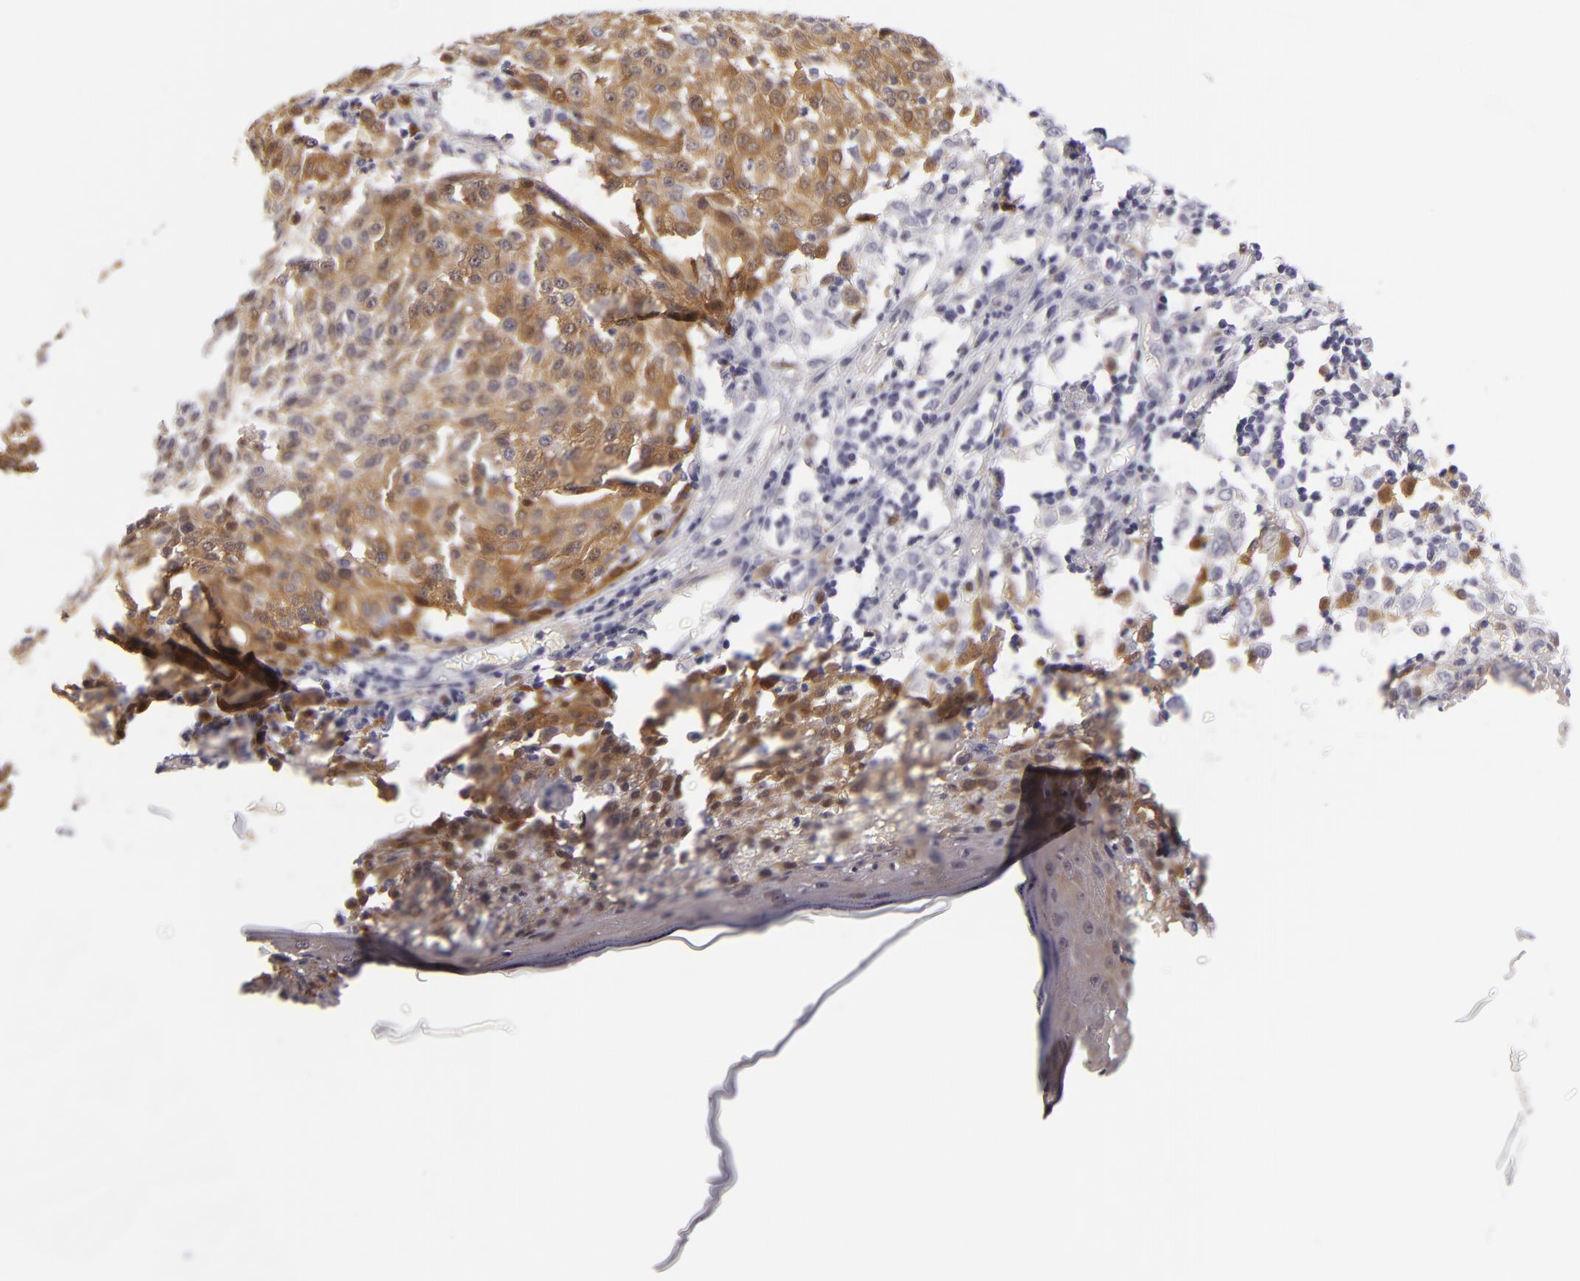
{"staining": {"intensity": "moderate", "quantity": ">75%", "location": "cytoplasmic/membranous"}, "tissue": "melanoma", "cell_type": "Tumor cells", "image_type": "cancer", "snomed": [{"axis": "morphology", "description": "Malignant melanoma, NOS"}, {"axis": "topography", "description": "Skin"}], "caption": "High-power microscopy captured an immunohistochemistry (IHC) micrograph of melanoma, revealing moderate cytoplasmic/membranous positivity in approximately >75% of tumor cells.", "gene": "EFS", "patient": {"sex": "female", "age": 49}}